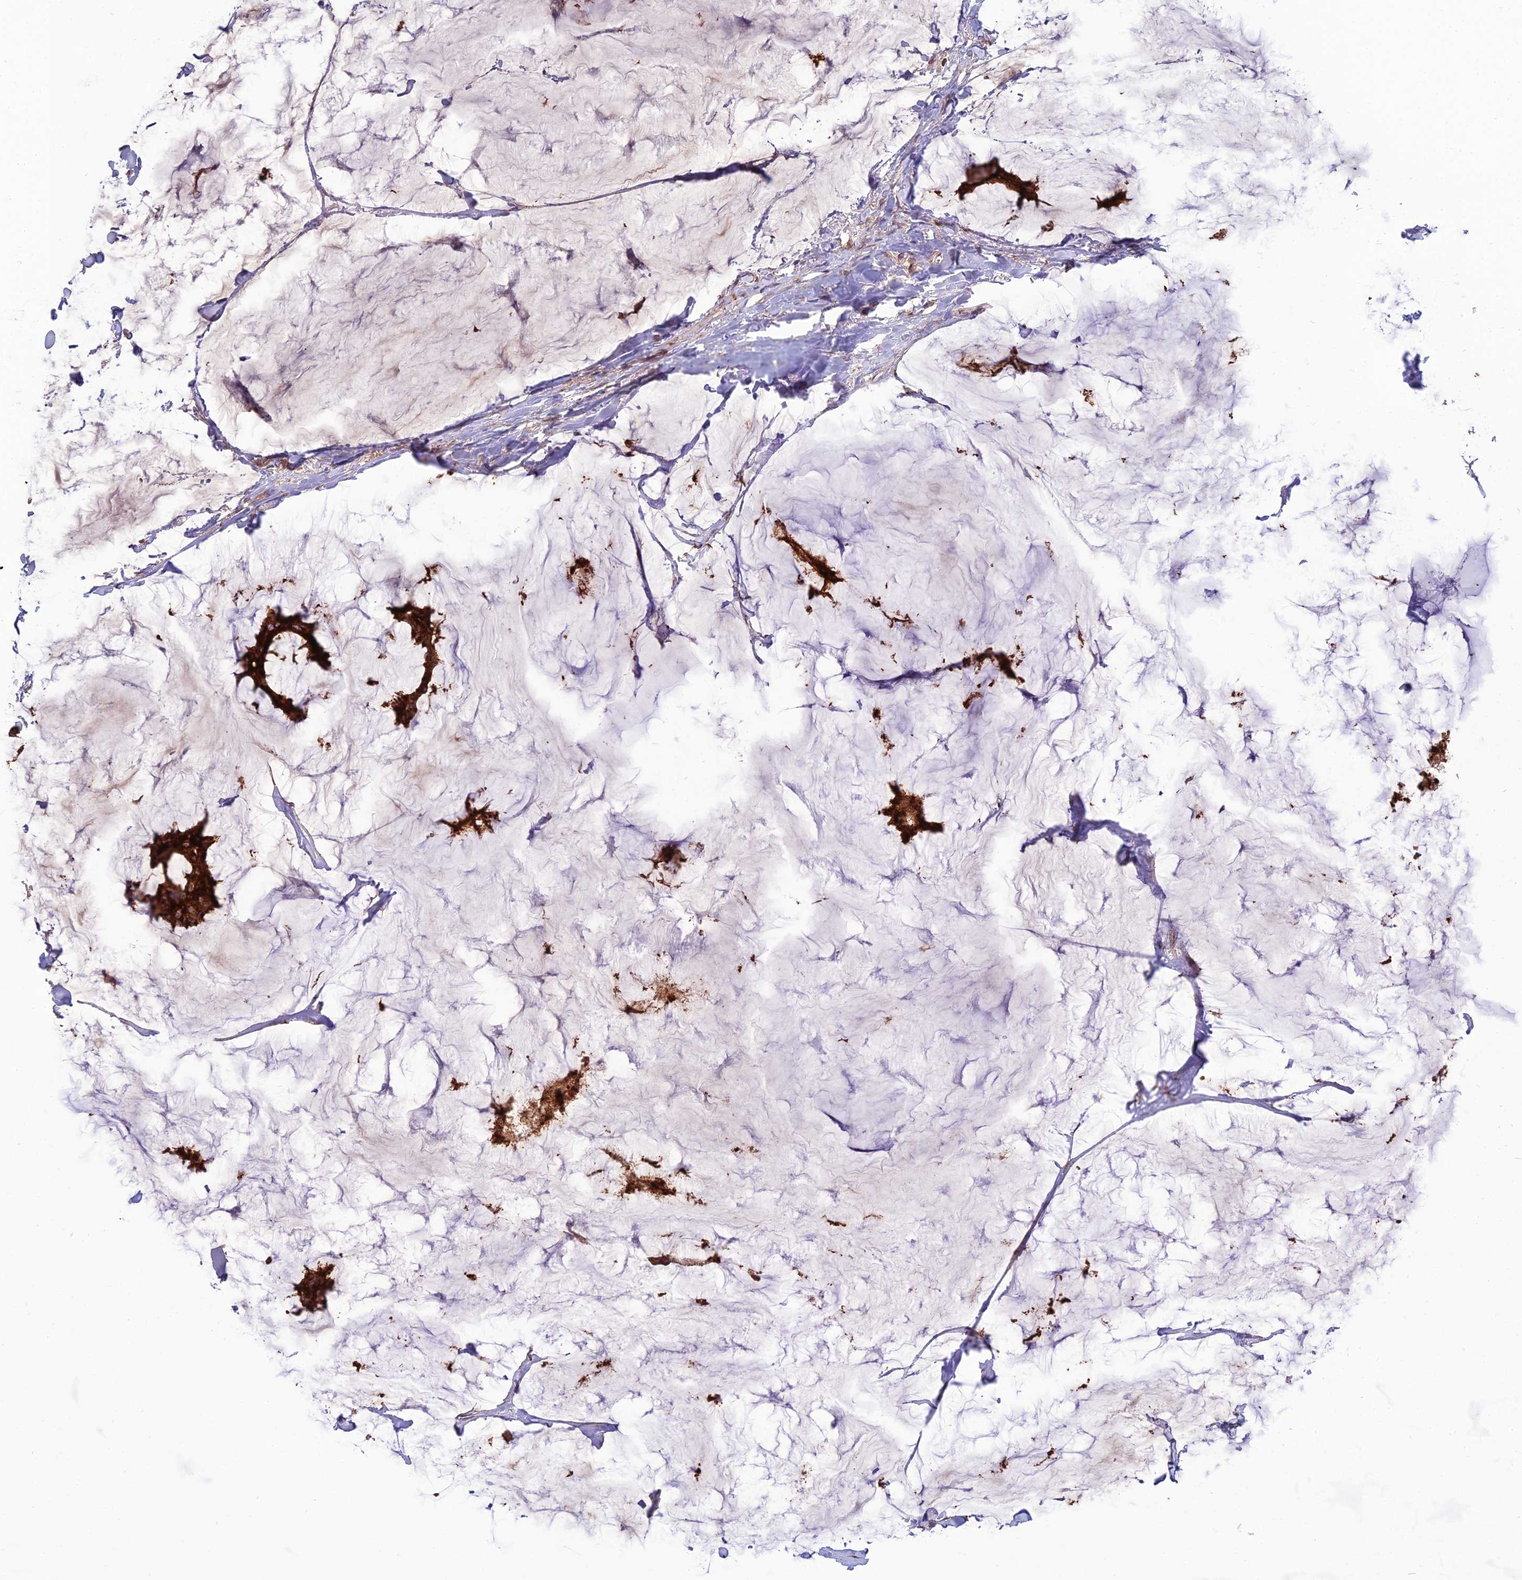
{"staining": {"intensity": "strong", "quantity": ">75%", "location": "cytoplasmic/membranous"}, "tissue": "breast cancer", "cell_type": "Tumor cells", "image_type": "cancer", "snomed": [{"axis": "morphology", "description": "Duct carcinoma"}, {"axis": "topography", "description": "Breast"}], "caption": "A high amount of strong cytoplasmic/membranous expression is appreciated in approximately >75% of tumor cells in breast cancer (invasive ductal carcinoma) tissue.", "gene": "LNPEP", "patient": {"sex": "female", "age": 93}}